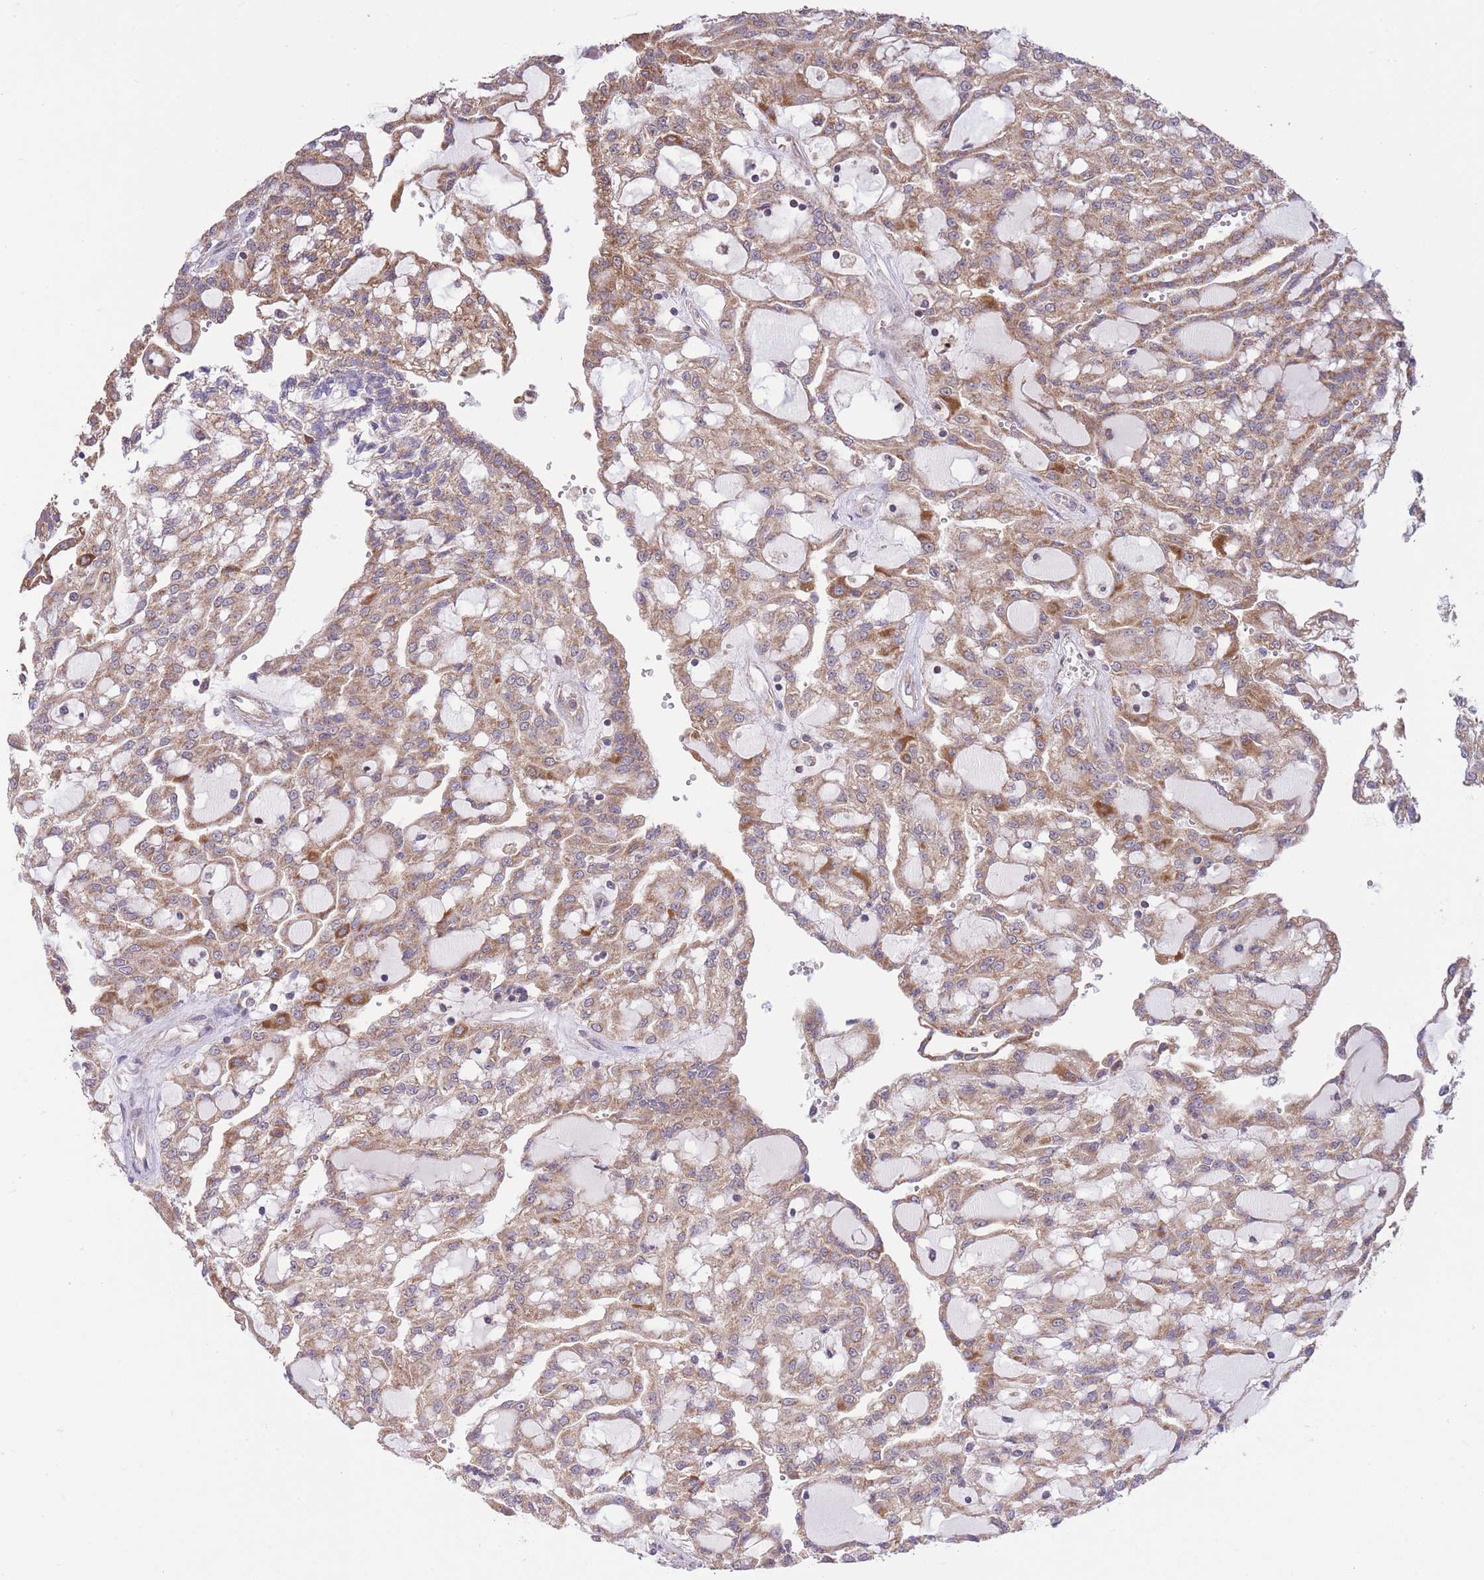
{"staining": {"intensity": "moderate", "quantity": ">75%", "location": "cytoplasmic/membranous"}, "tissue": "renal cancer", "cell_type": "Tumor cells", "image_type": "cancer", "snomed": [{"axis": "morphology", "description": "Adenocarcinoma, NOS"}, {"axis": "topography", "description": "Kidney"}], "caption": "Renal cancer (adenocarcinoma) stained with IHC exhibits moderate cytoplasmic/membranous positivity in about >75% of tumor cells.", "gene": "ATP13A2", "patient": {"sex": "male", "age": 63}}